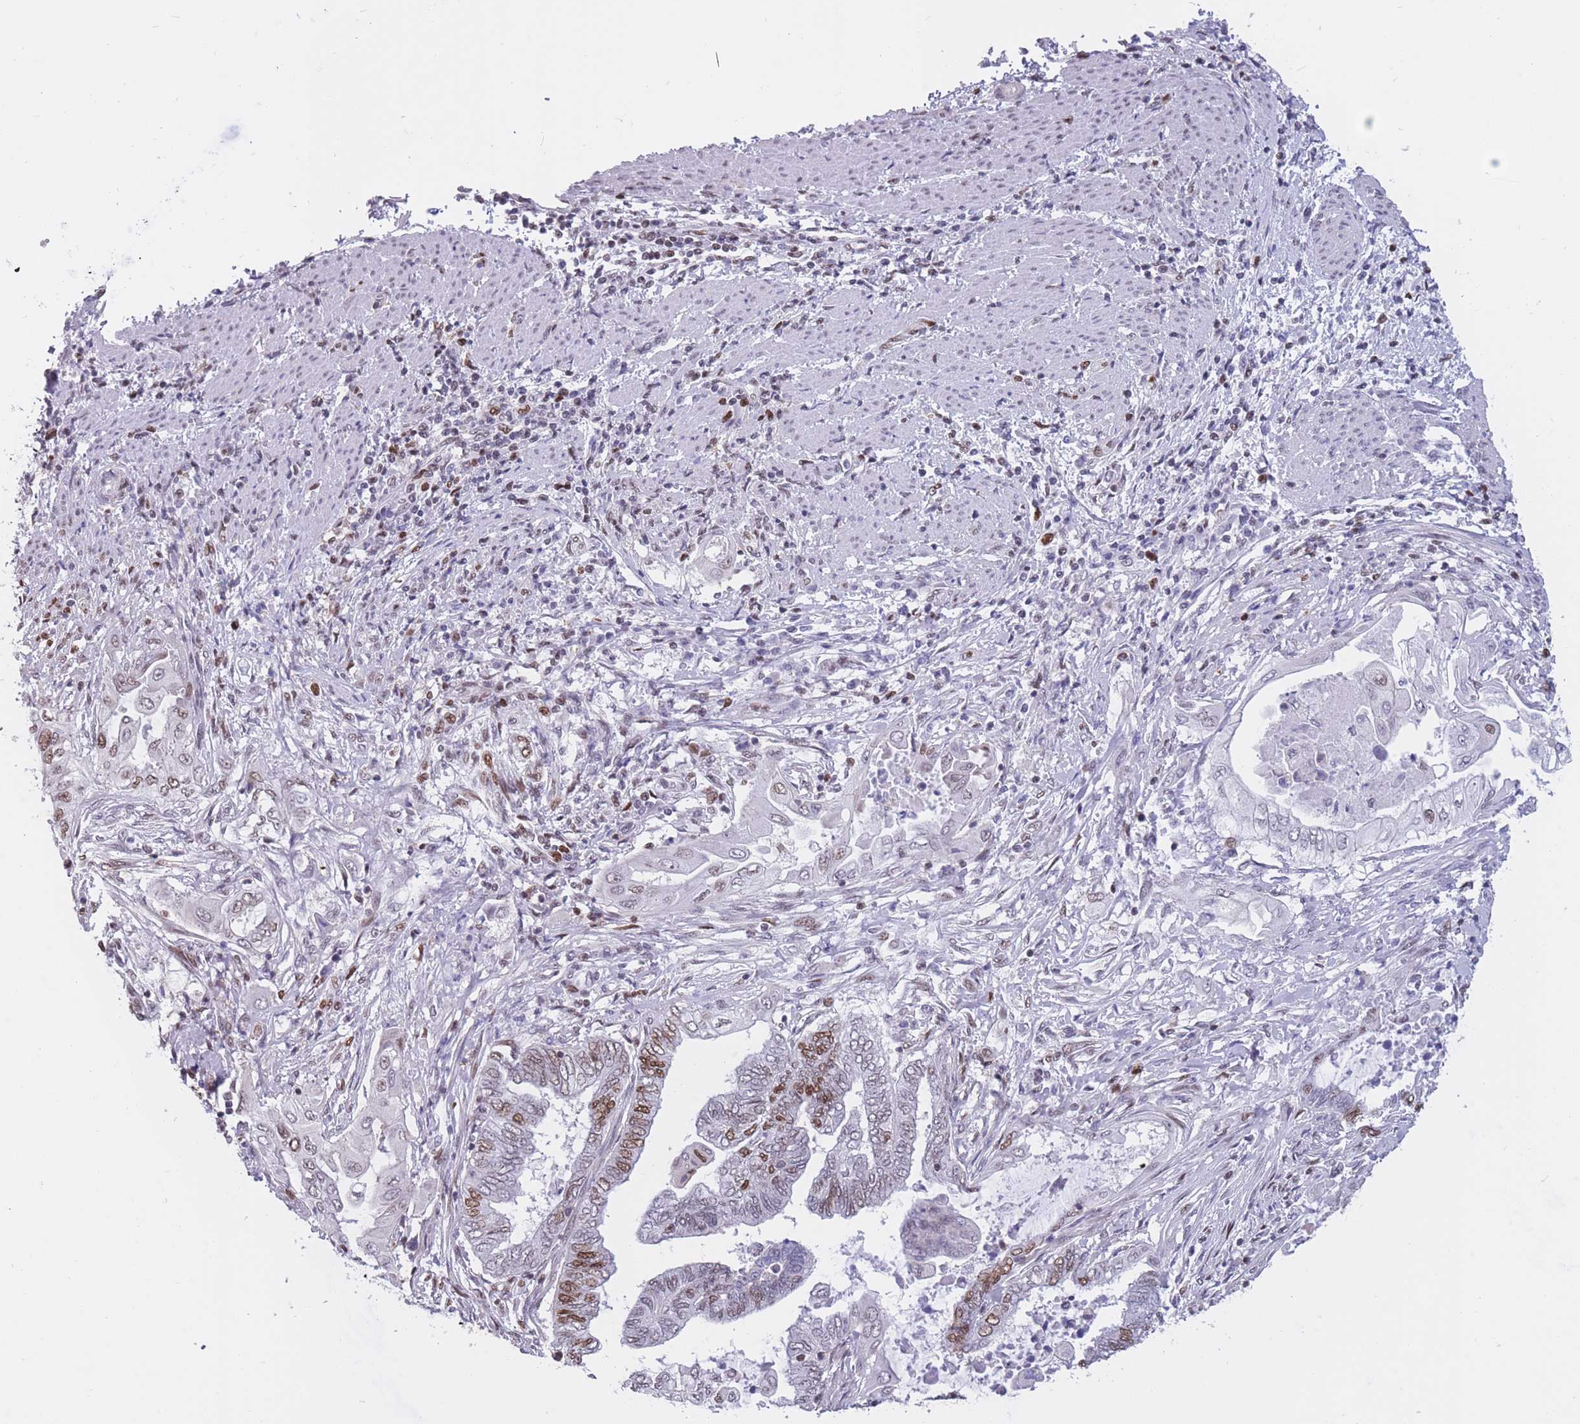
{"staining": {"intensity": "moderate", "quantity": ">75%", "location": "nuclear"}, "tissue": "endometrial cancer", "cell_type": "Tumor cells", "image_type": "cancer", "snomed": [{"axis": "morphology", "description": "Adenocarcinoma, NOS"}, {"axis": "topography", "description": "Uterus"}, {"axis": "topography", "description": "Endometrium"}], "caption": "High-power microscopy captured an IHC micrograph of adenocarcinoma (endometrial), revealing moderate nuclear positivity in approximately >75% of tumor cells.", "gene": "NASP", "patient": {"sex": "female", "age": 70}}